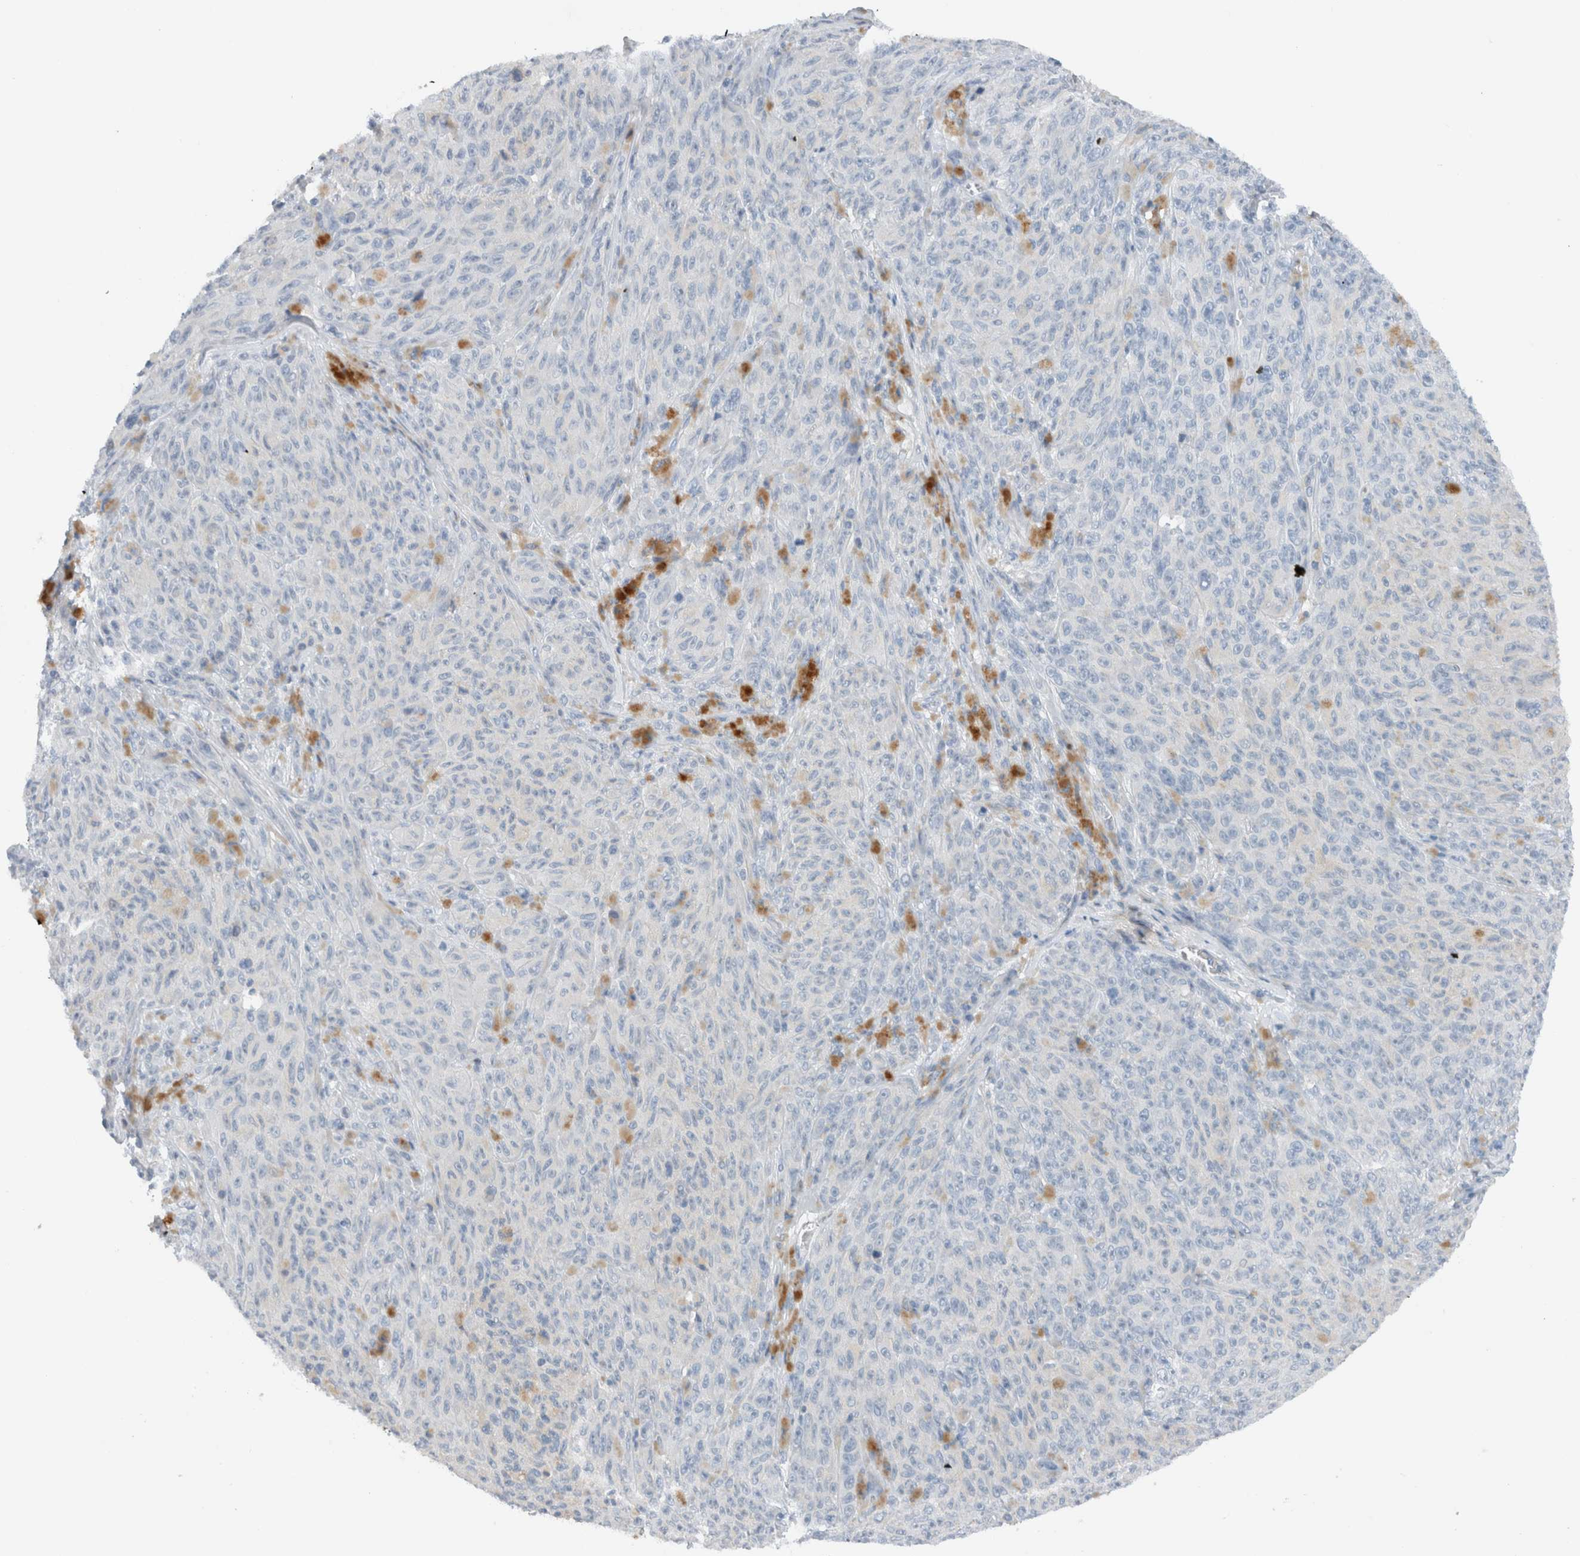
{"staining": {"intensity": "negative", "quantity": "none", "location": "none"}, "tissue": "melanoma", "cell_type": "Tumor cells", "image_type": "cancer", "snomed": [{"axis": "morphology", "description": "Malignant melanoma, NOS"}, {"axis": "topography", "description": "Skin"}], "caption": "Tumor cells are negative for protein expression in human melanoma.", "gene": "DUOX1", "patient": {"sex": "female", "age": 82}}